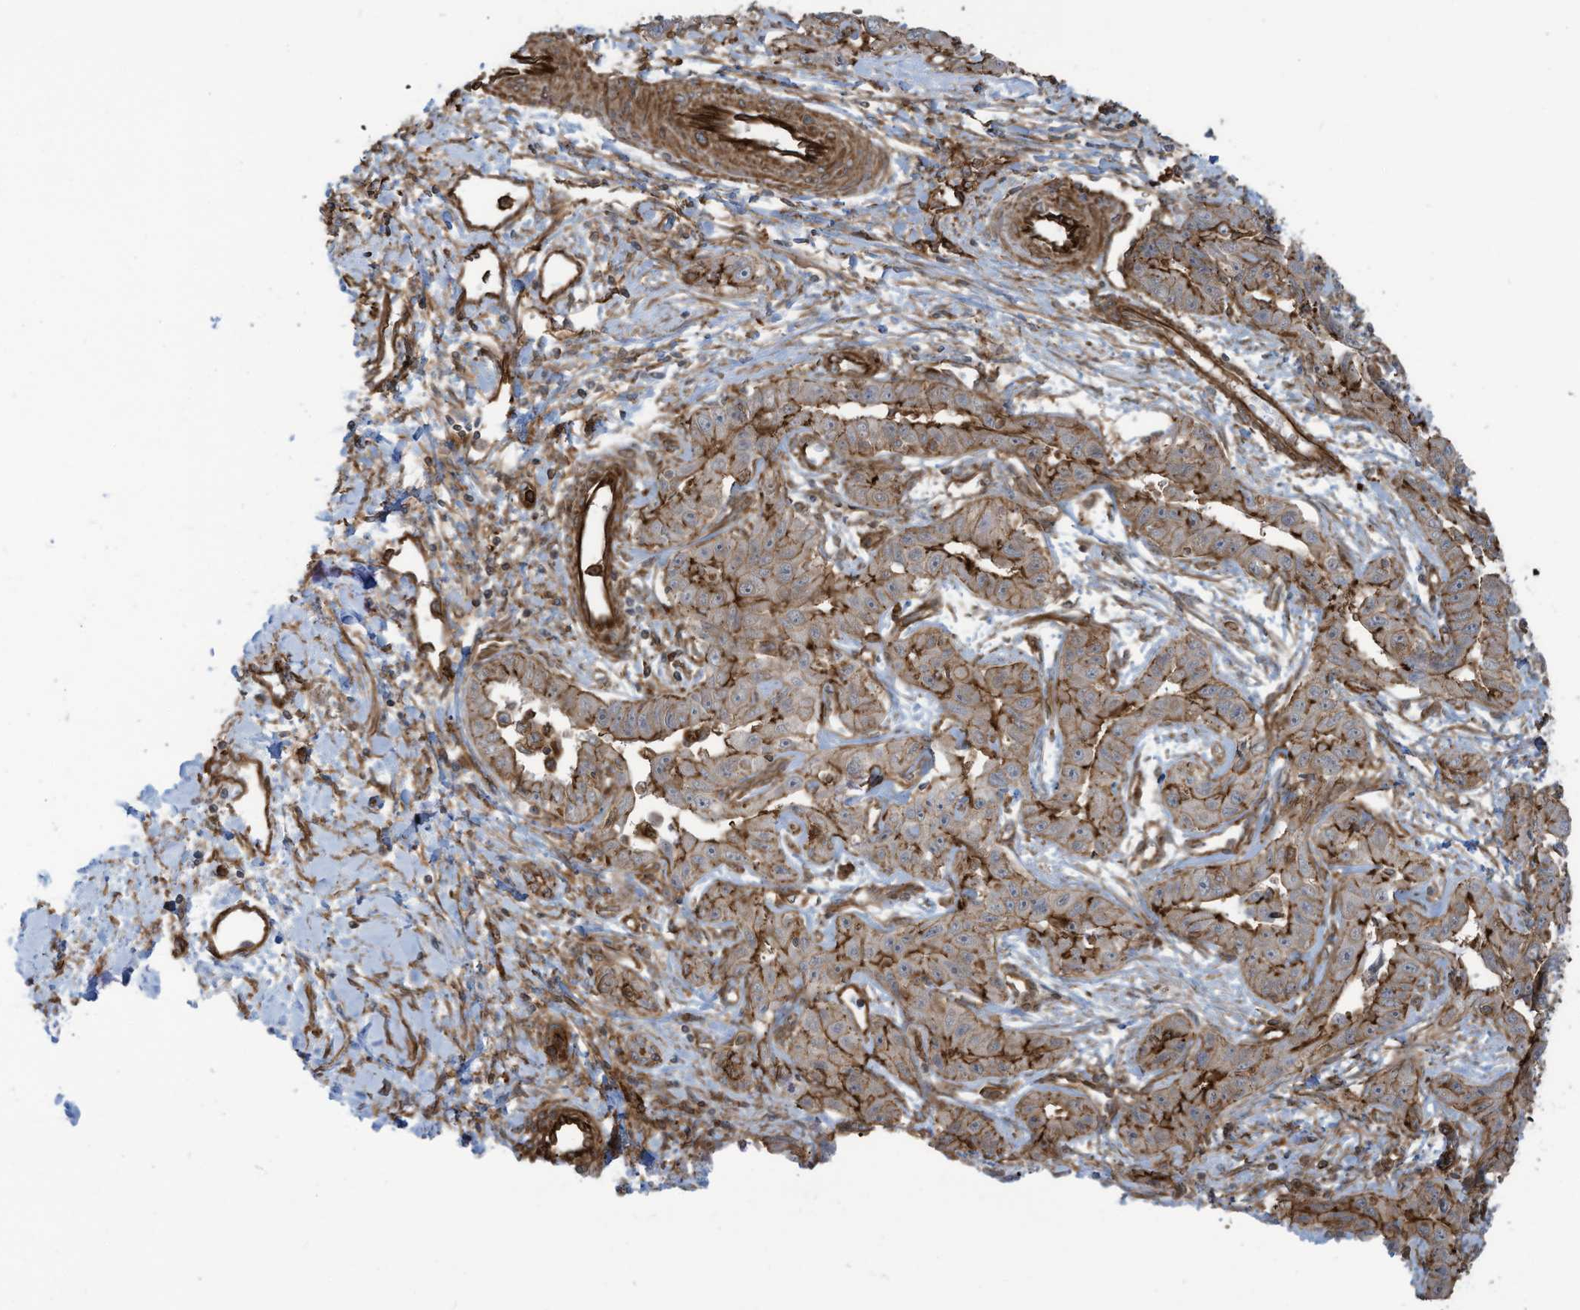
{"staining": {"intensity": "moderate", "quantity": ">75%", "location": "cytoplasmic/membranous"}, "tissue": "liver cancer", "cell_type": "Tumor cells", "image_type": "cancer", "snomed": [{"axis": "morphology", "description": "Cholangiocarcinoma"}, {"axis": "topography", "description": "Liver"}], "caption": "Immunohistochemistry (IHC) of human liver cancer exhibits medium levels of moderate cytoplasmic/membranous positivity in approximately >75% of tumor cells. (DAB (3,3'-diaminobenzidine) IHC with brightfield microscopy, high magnification).", "gene": "SLC9A2", "patient": {"sex": "male", "age": 59}}